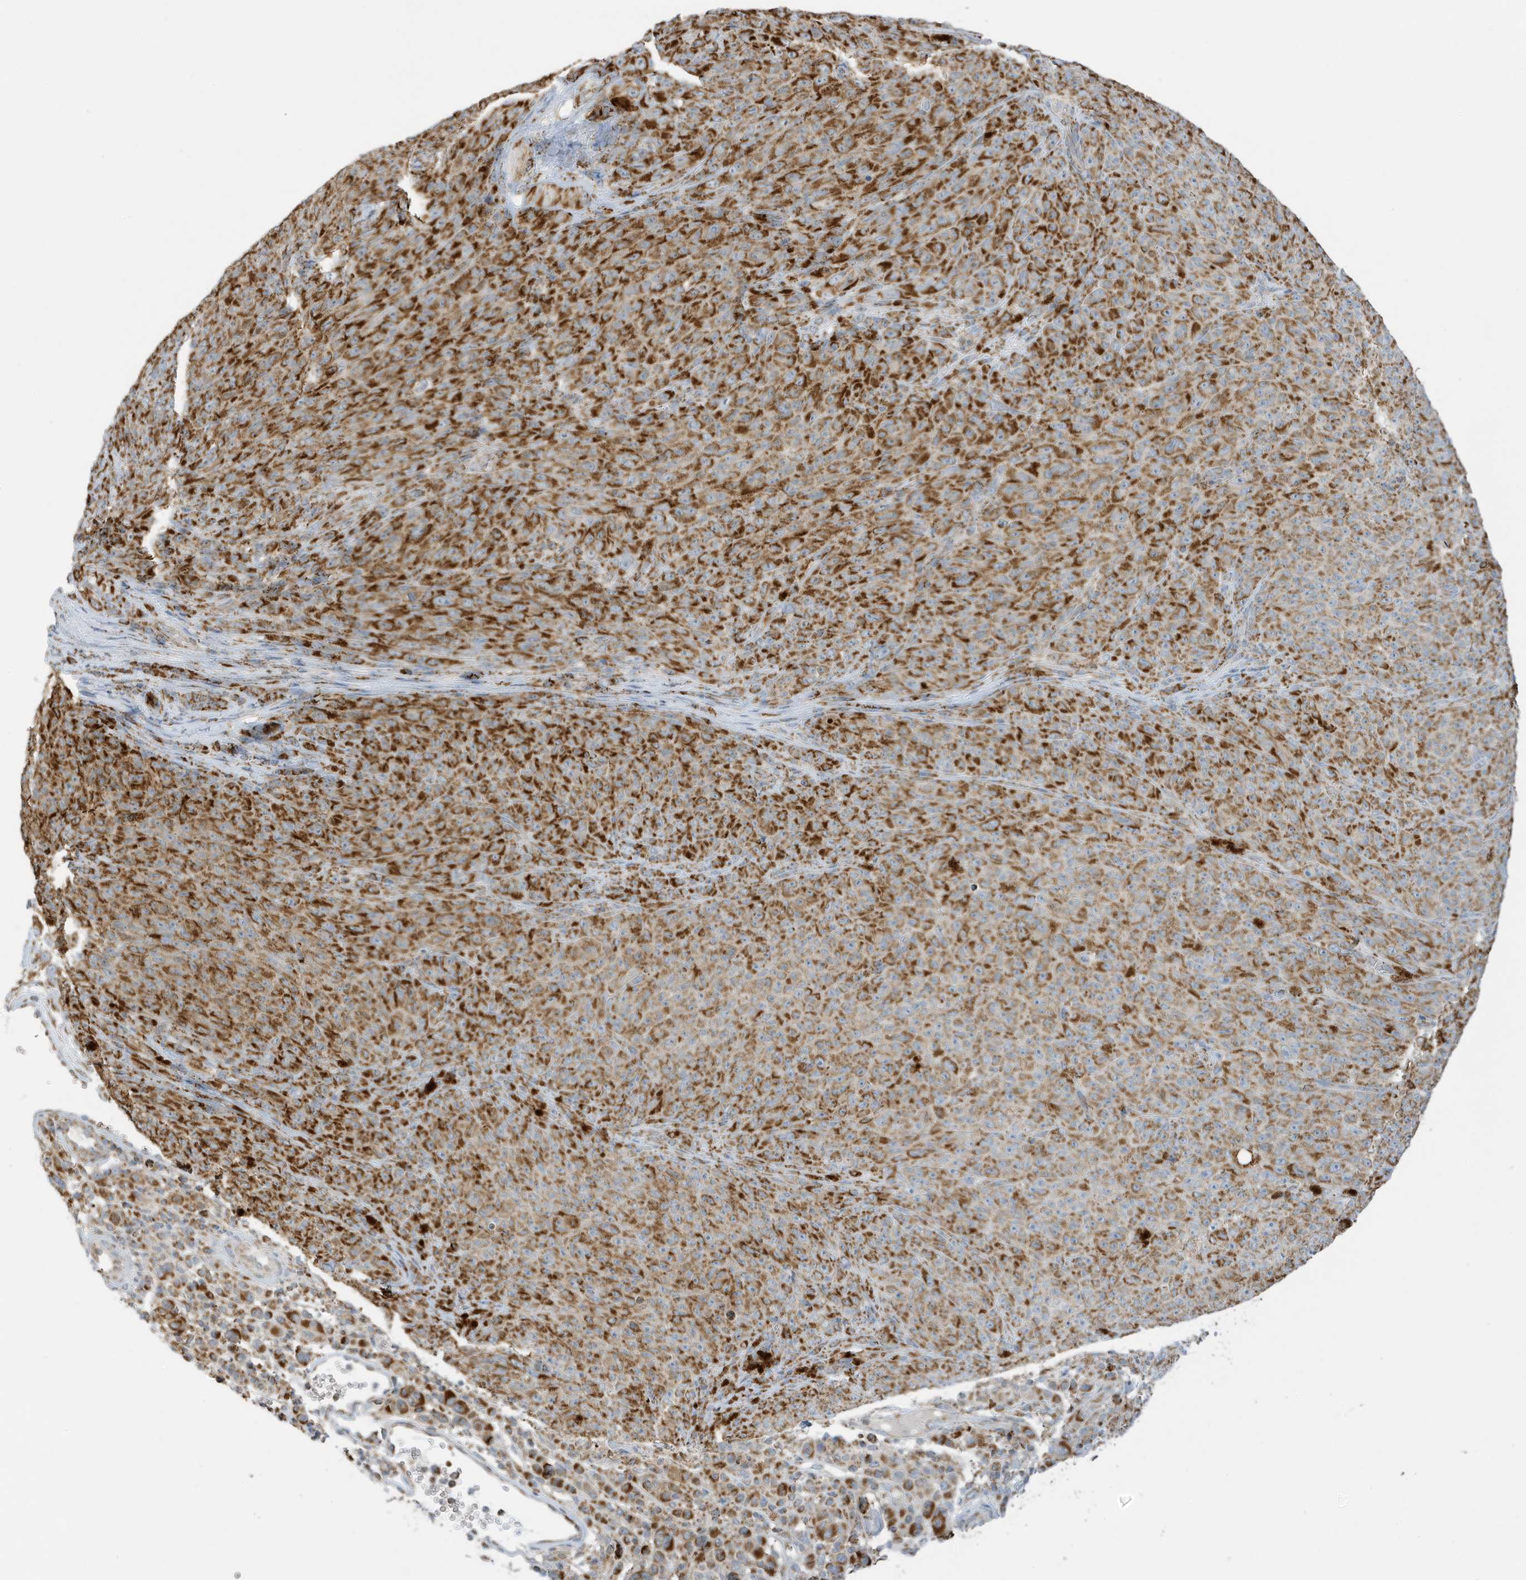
{"staining": {"intensity": "strong", "quantity": ">75%", "location": "cytoplasmic/membranous"}, "tissue": "melanoma", "cell_type": "Tumor cells", "image_type": "cancer", "snomed": [{"axis": "morphology", "description": "Malignant melanoma, NOS"}, {"axis": "topography", "description": "Skin"}], "caption": "Protein staining of malignant melanoma tissue demonstrates strong cytoplasmic/membranous positivity in about >75% of tumor cells.", "gene": "ATP5ME", "patient": {"sex": "female", "age": 82}}